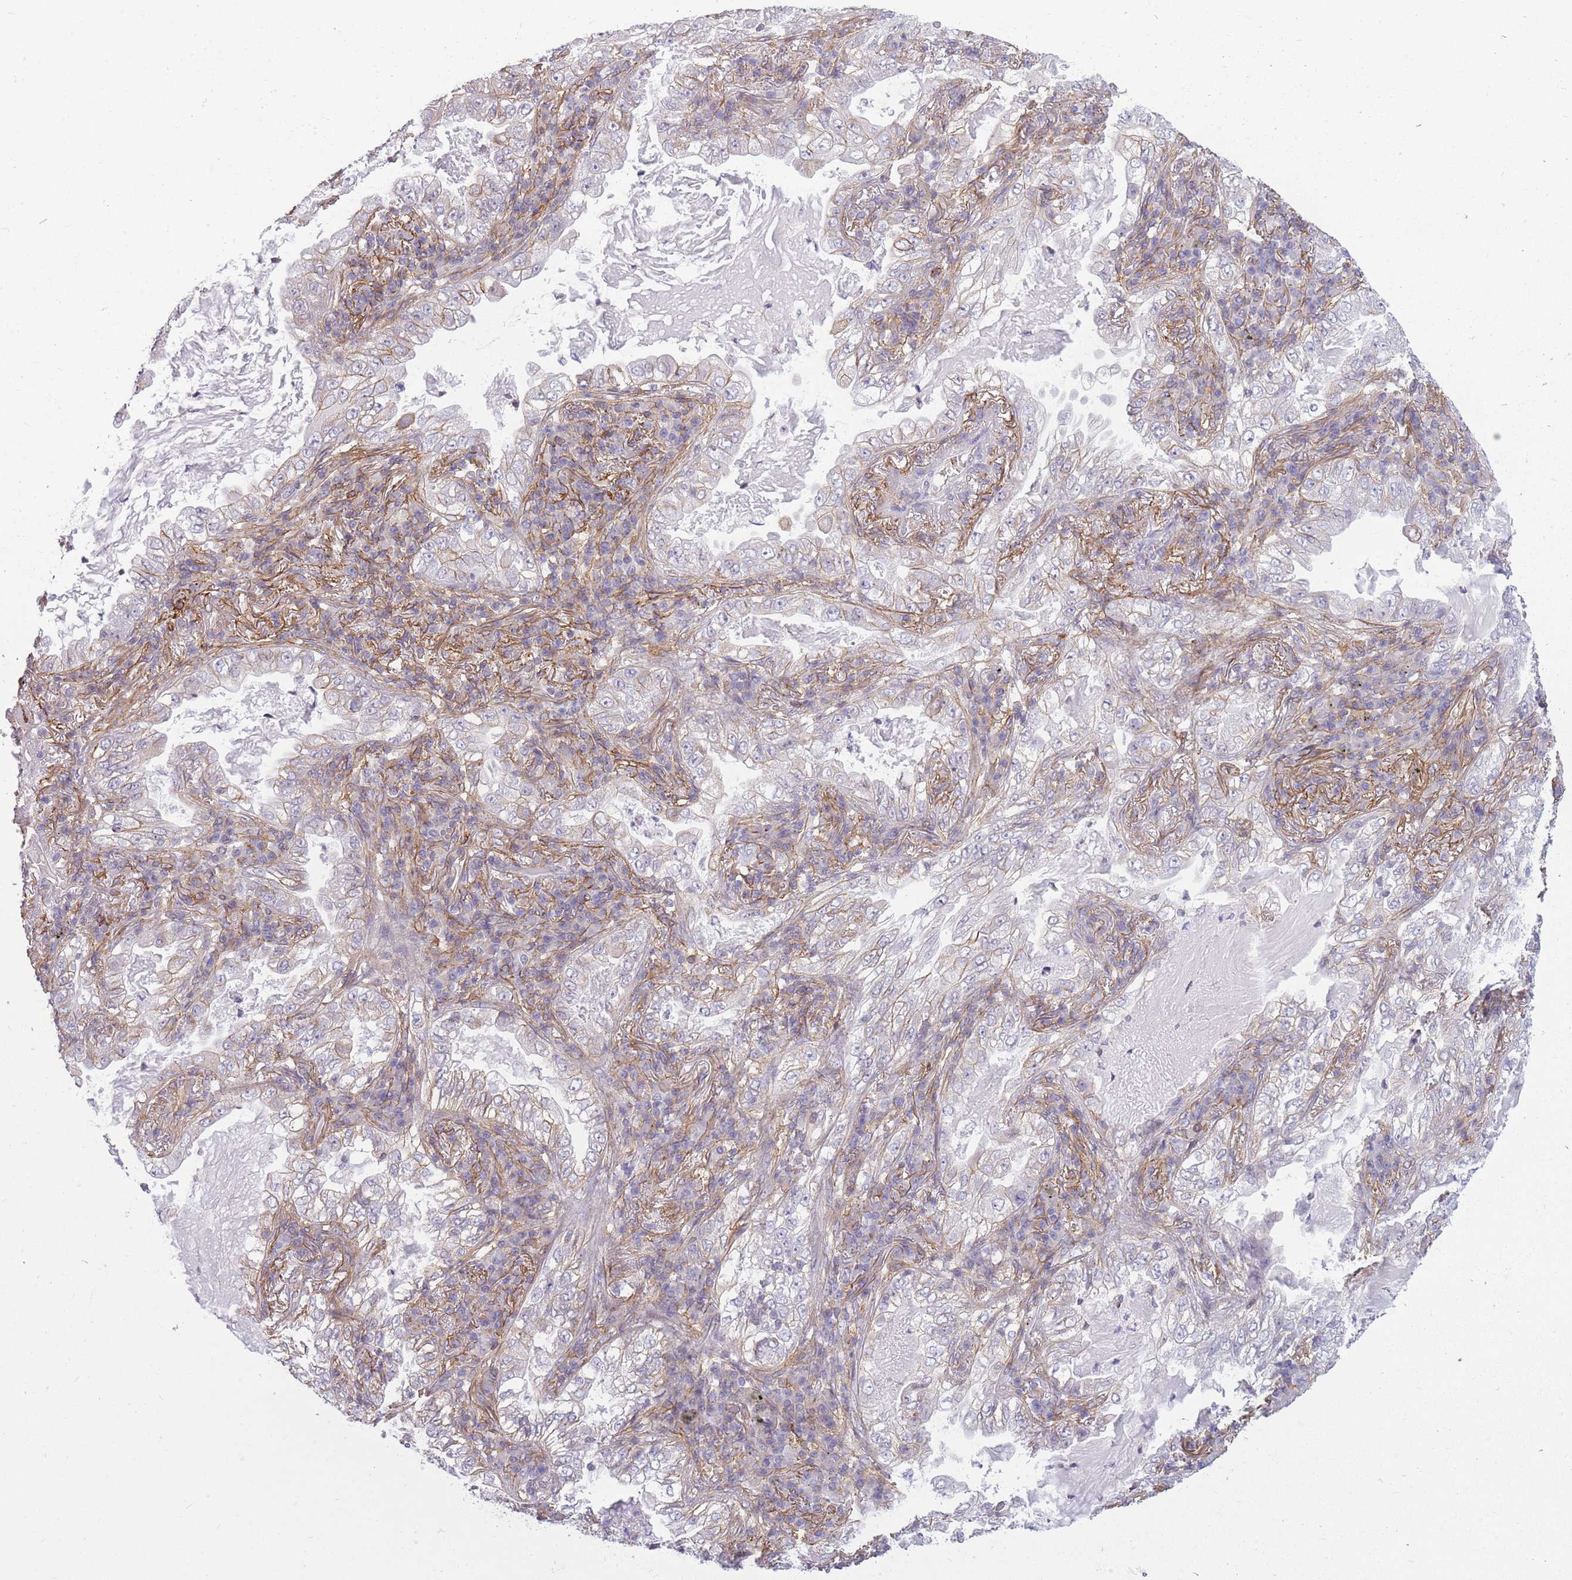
{"staining": {"intensity": "moderate", "quantity": "<25%", "location": "cytoplasmic/membranous"}, "tissue": "lung cancer", "cell_type": "Tumor cells", "image_type": "cancer", "snomed": [{"axis": "morphology", "description": "Adenocarcinoma, NOS"}, {"axis": "topography", "description": "Lung"}], "caption": "Tumor cells exhibit moderate cytoplasmic/membranous positivity in approximately <25% of cells in lung cancer. Immunohistochemistry (ihc) stains the protein of interest in brown and the nuclei are stained blue.", "gene": "ADD1", "patient": {"sex": "female", "age": 73}}